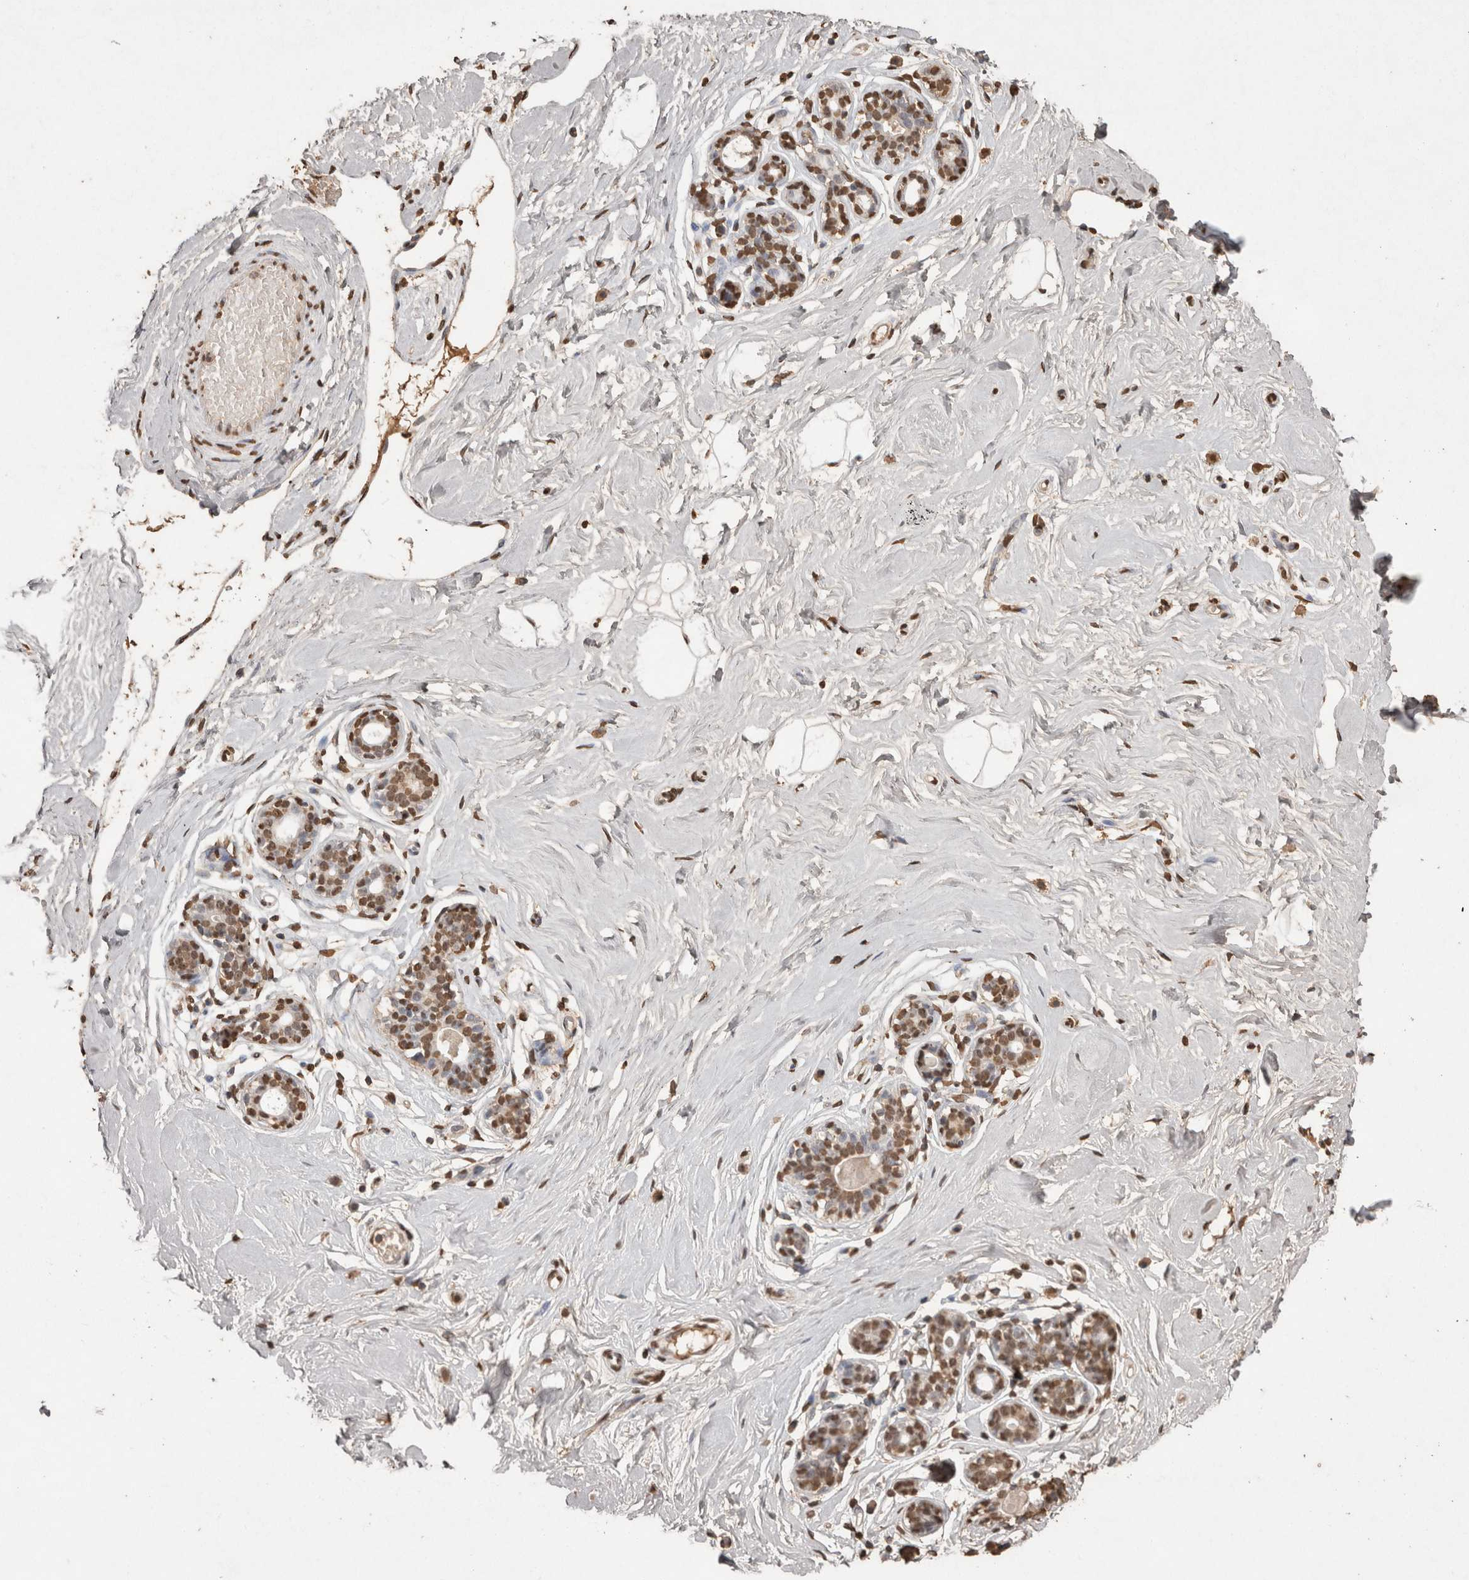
{"staining": {"intensity": "weak", "quantity": "25%-75%", "location": "cytoplasmic/membranous,nuclear"}, "tissue": "breast", "cell_type": "Adipocytes", "image_type": "normal", "snomed": [{"axis": "morphology", "description": "Normal tissue, NOS"}, {"axis": "morphology", "description": "Adenoma, NOS"}, {"axis": "topography", "description": "Breast"}], "caption": "An immunohistochemistry (IHC) photomicrograph of unremarkable tissue is shown. Protein staining in brown labels weak cytoplasmic/membranous,nuclear positivity in breast within adipocytes. The staining was performed using DAB, with brown indicating positive protein expression. Nuclei are stained blue with hematoxylin.", "gene": "POU5F1", "patient": {"sex": "female", "age": 23}}